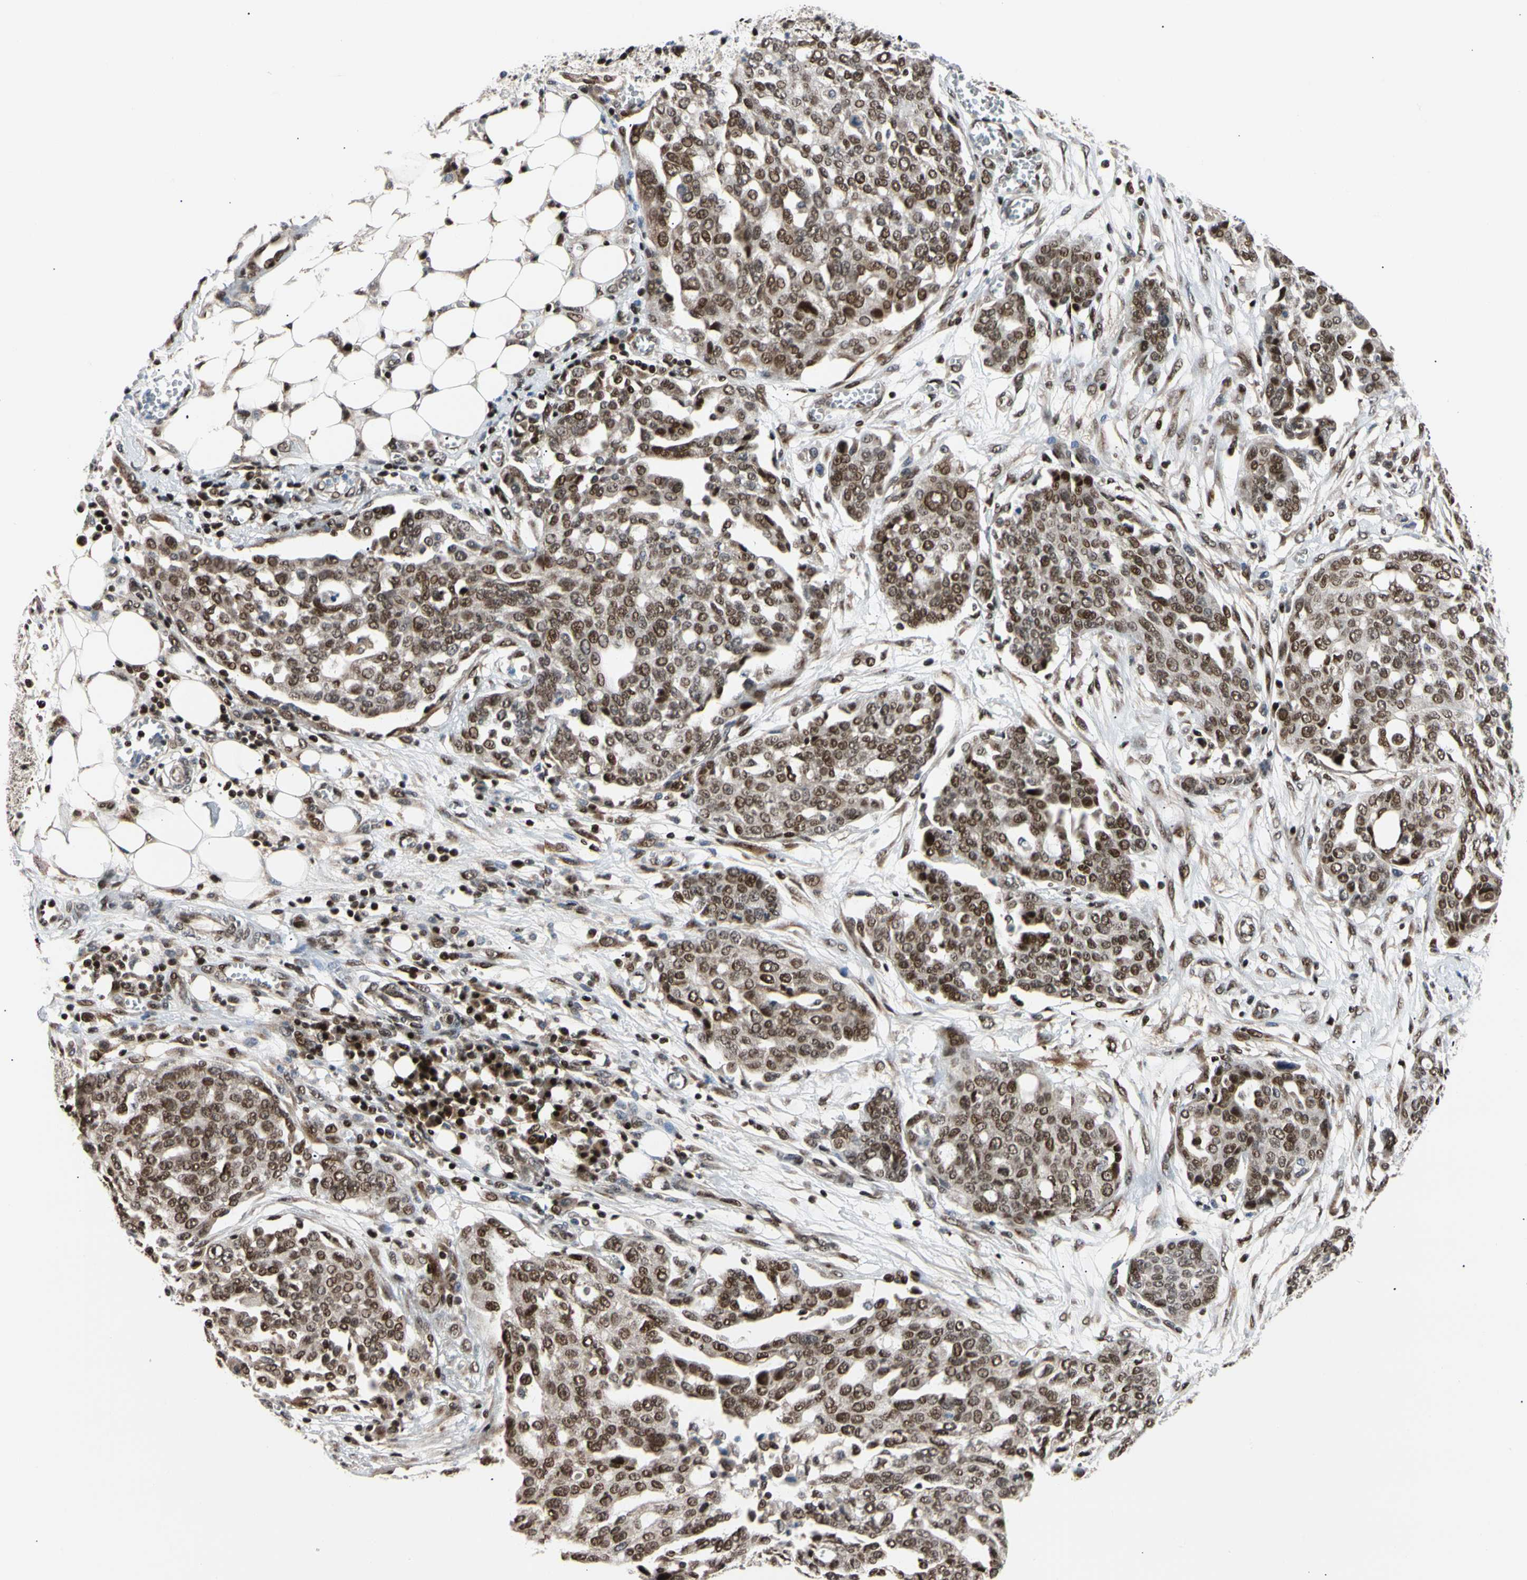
{"staining": {"intensity": "moderate", "quantity": ">75%", "location": "nuclear"}, "tissue": "ovarian cancer", "cell_type": "Tumor cells", "image_type": "cancer", "snomed": [{"axis": "morphology", "description": "Cystadenocarcinoma, serous, NOS"}, {"axis": "topography", "description": "Soft tissue"}, {"axis": "topography", "description": "Ovary"}], "caption": "Brown immunohistochemical staining in ovarian serous cystadenocarcinoma exhibits moderate nuclear staining in approximately >75% of tumor cells.", "gene": "E2F1", "patient": {"sex": "female", "age": 57}}